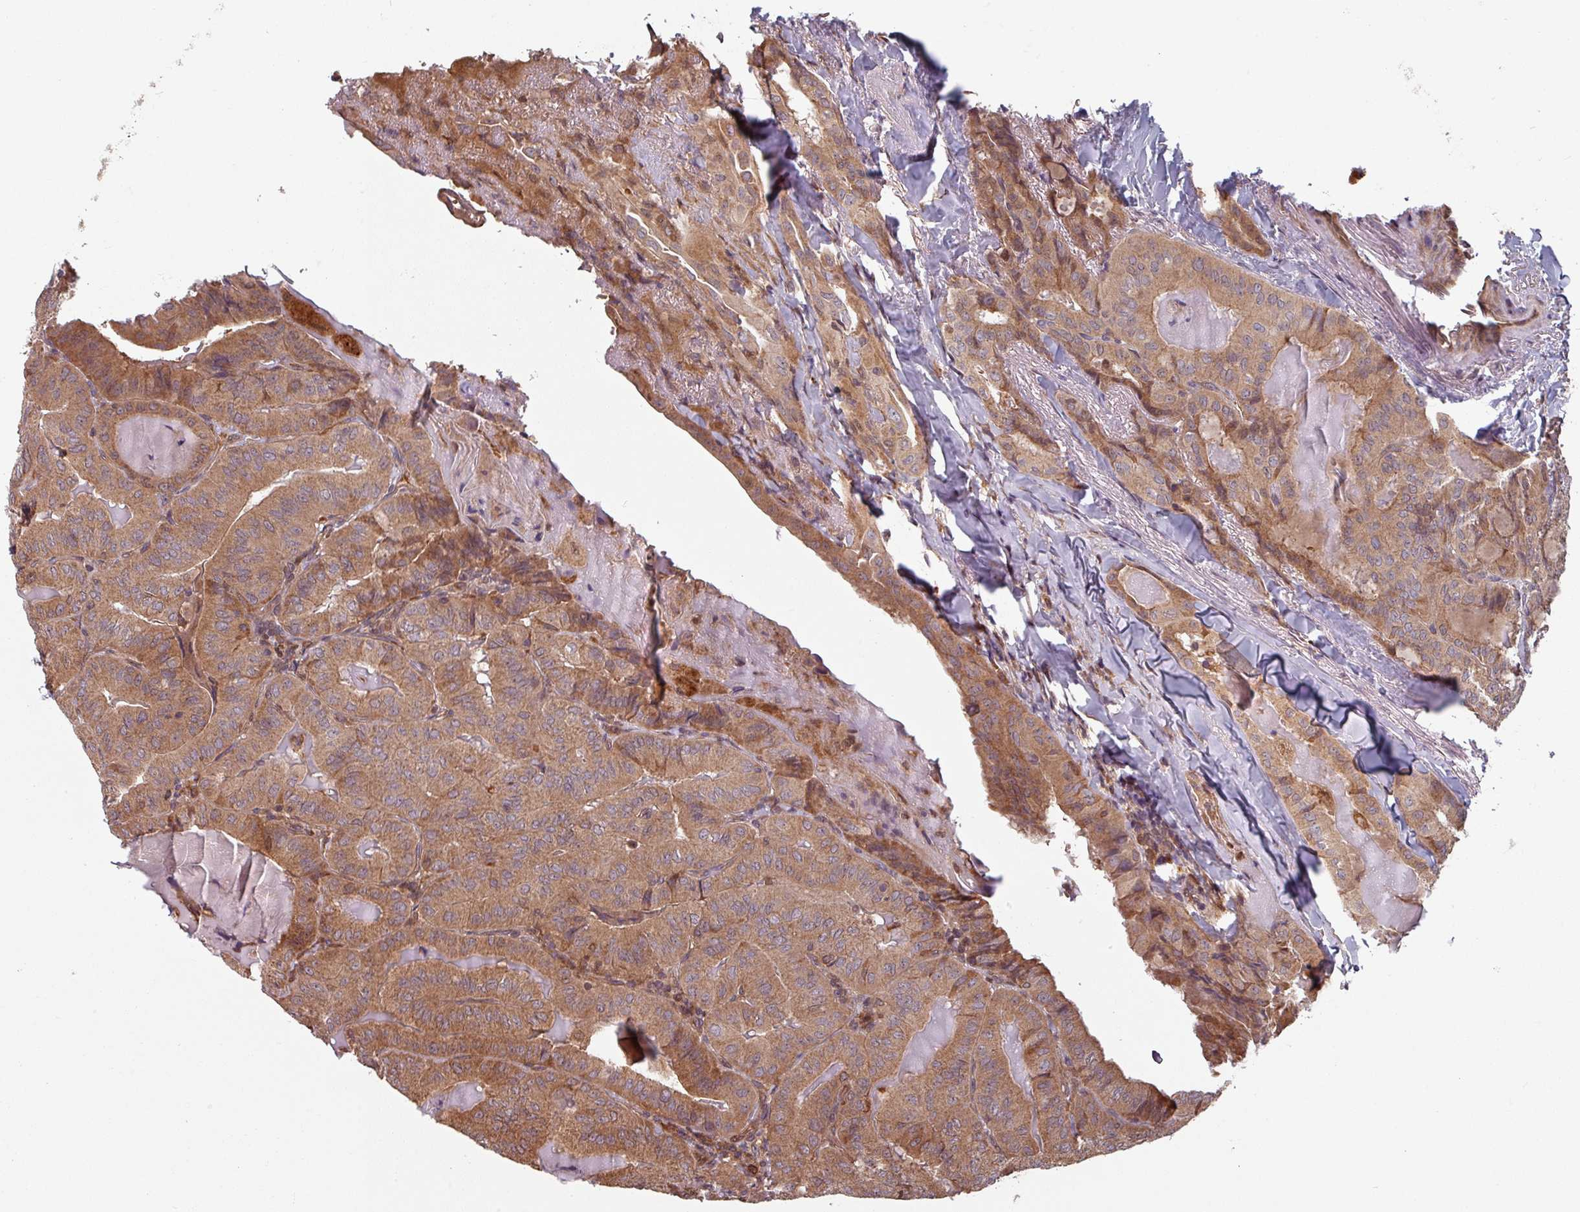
{"staining": {"intensity": "moderate", "quantity": ">75%", "location": "cytoplasmic/membranous,nuclear"}, "tissue": "thyroid cancer", "cell_type": "Tumor cells", "image_type": "cancer", "snomed": [{"axis": "morphology", "description": "Papillary adenocarcinoma, NOS"}, {"axis": "topography", "description": "Thyroid gland"}], "caption": "Immunohistochemical staining of human papillary adenocarcinoma (thyroid) demonstrates medium levels of moderate cytoplasmic/membranous and nuclear expression in about >75% of tumor cells. (DAB (3,3'-diaminobenzidine) = brown stain, brightfield microscopy at high magnification).", "gene": "EID1", "patient": {"sex": "female", "age": 68}}